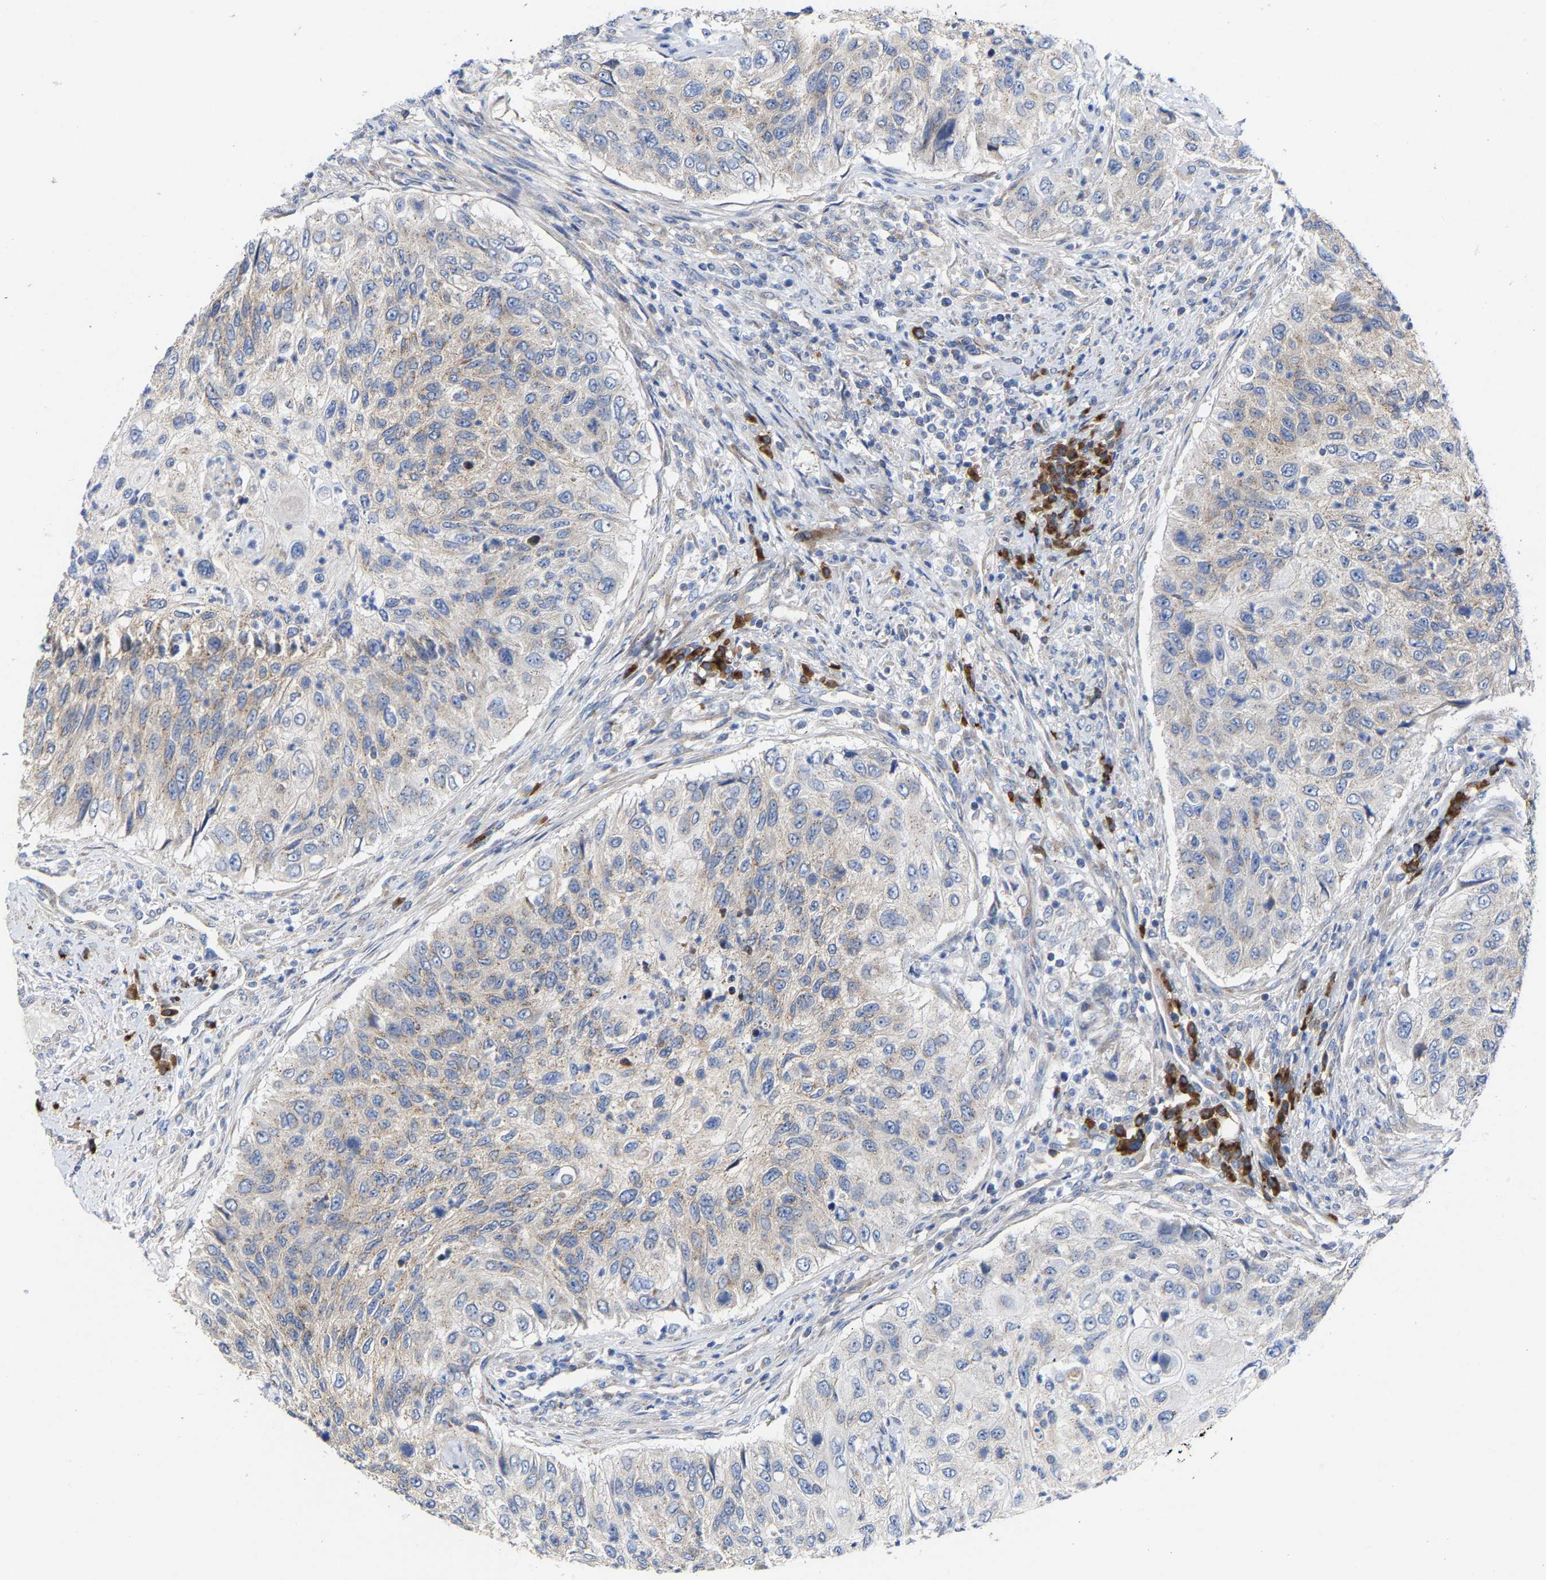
{"staining": {"intensity": "weak", "quantity": "<25%", "location": "cytoplasmic/membranous"}, "tissue": "urothelial cancer", "cell_type": "Tumor cells", "image_type": "cancer", "snomed": [{"axis": "morphology", "description": "Urothelial carcinoma, High grade"}, {"axis": "topography", "description": "Urinary bladder"}], "caption": "Immunohistochemistry (IHC) histopathology image of neoplastic tissue: human urothelial cancer stained with DAB (3,3'-diaminobenzidine) demonstrates no significant protein staining in tumor cells.", "gene": "PPP1R15A", "patient": {"sex": "female", "age": 60}}